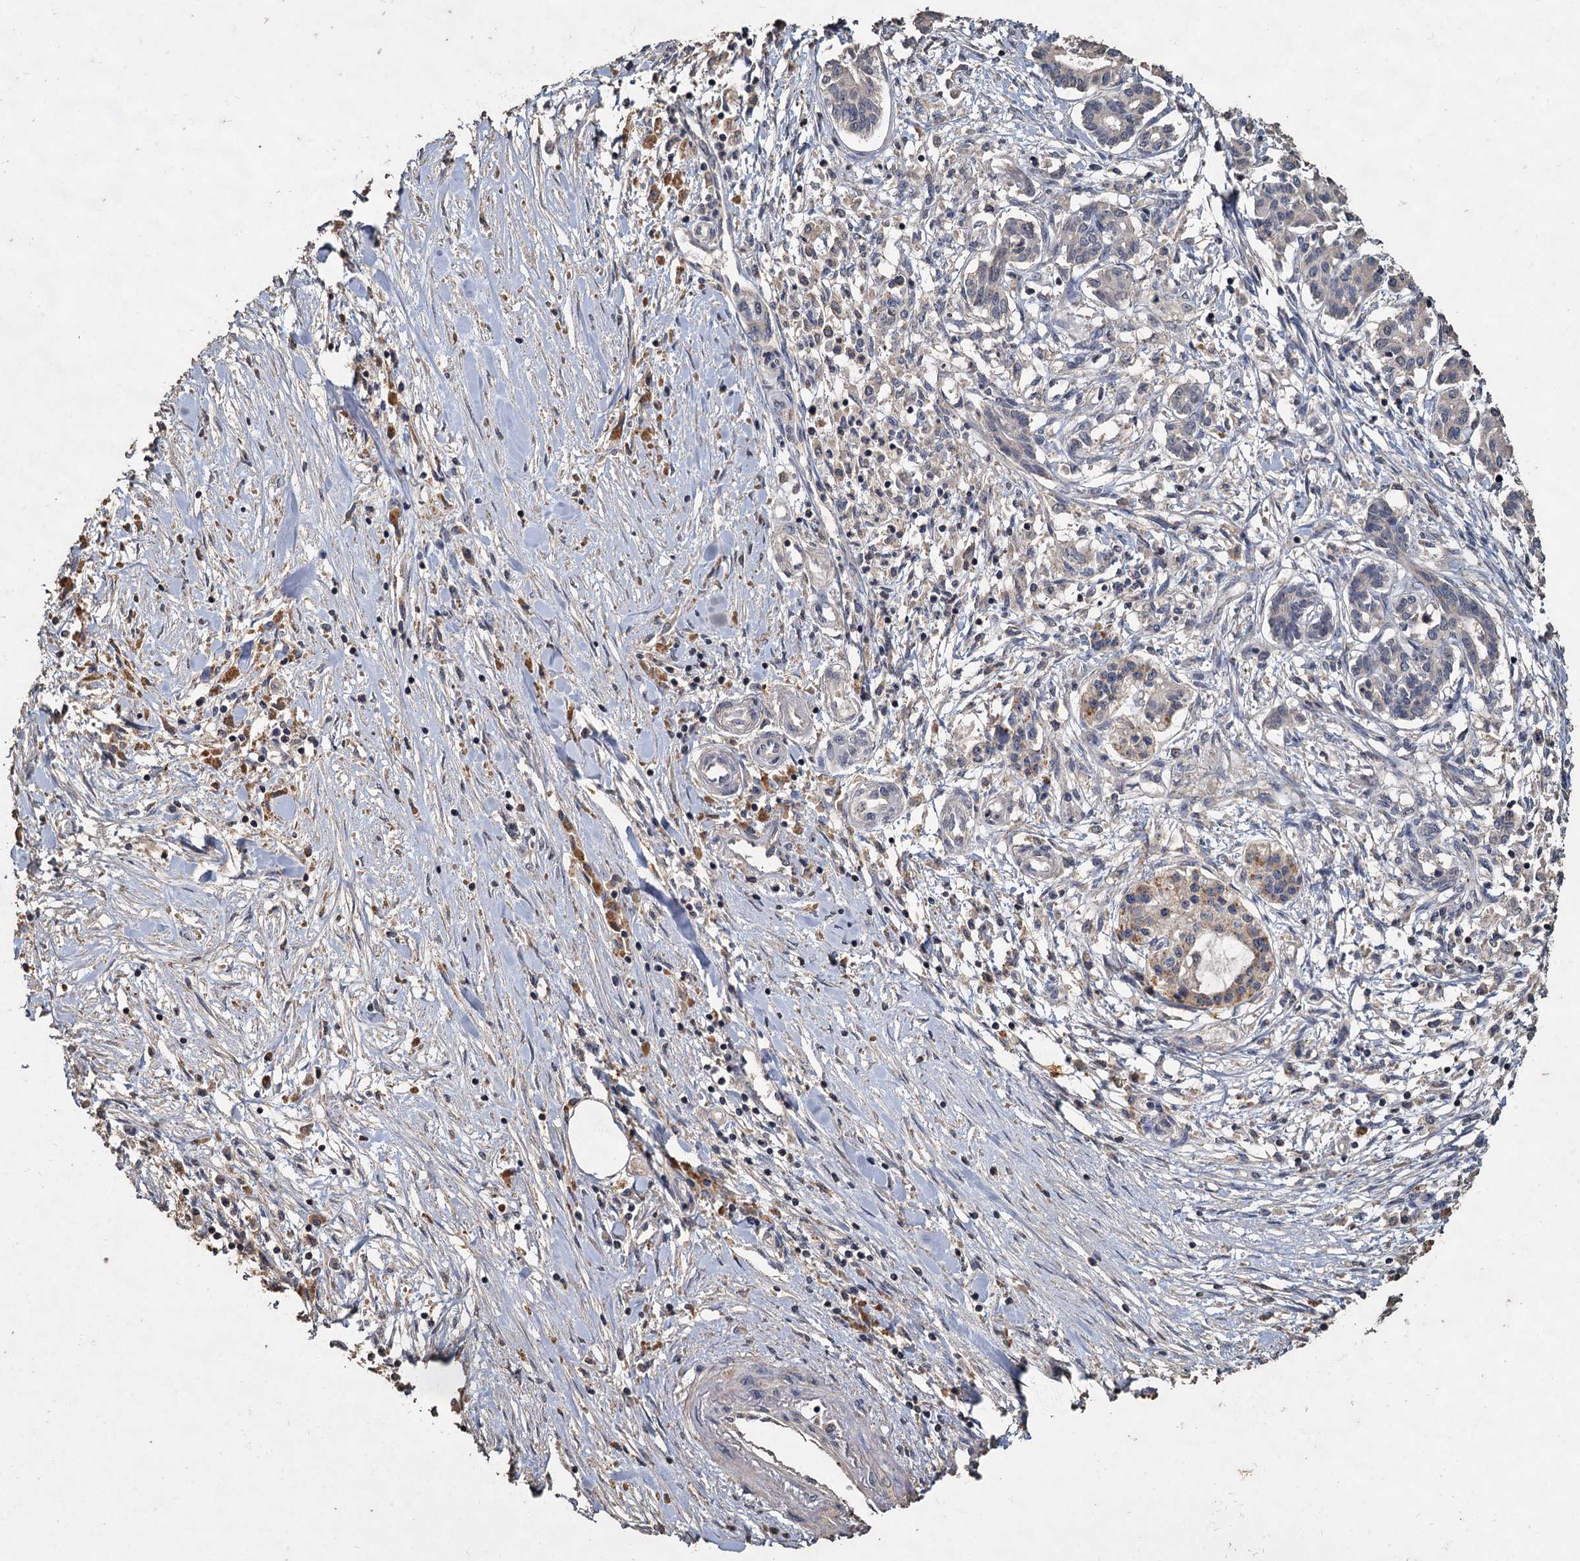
{"staining": {"intensity": "negative", "quantity": "none", "location": "none"}, "tissue": "pancreatic cancer", "cell_type": "Tumor cells", "image_type": "cancer", "snomed": [{"axis": "morphology", "description": "Adenocarcinoma, NOS"}, {"axis": "topography", "description": "Pancreas"}], "caption": "Immunohistochemical staining of human adenocarcinoma (pancreatic) reveals no significant expression in tumor cells.", "gene": "CCDC61", "patient": {"sex": "female", "age": 50}}